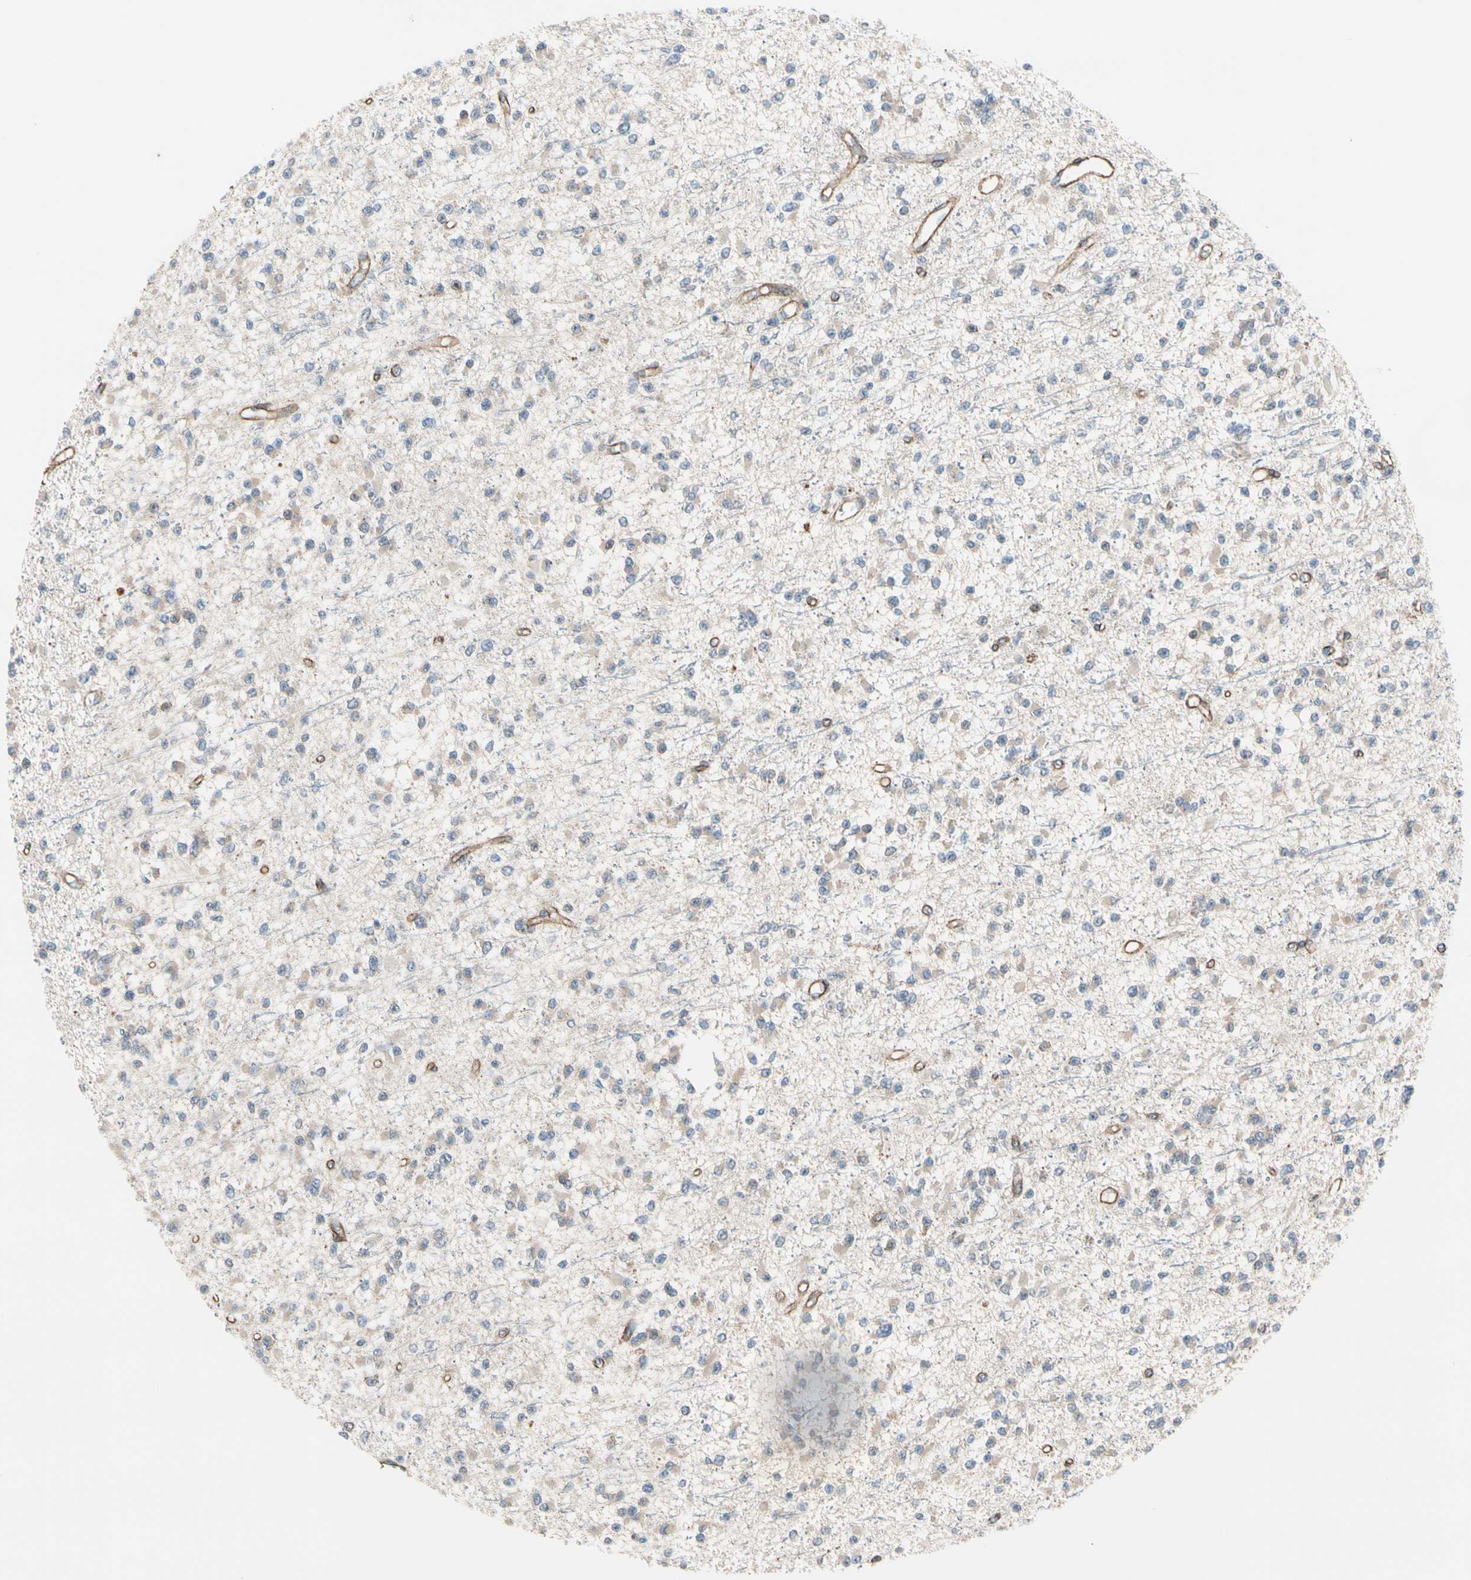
{"staining": {"intensity": "weak", "quantity": "25%-75%", "location": "cytoplasmic/membranous"}, "tissue": "glioma", "cell_type": "Tumor cells", "image_type": "cancer", "snomed": [{"axis": "morphology", "description": "Glioma, malignant, Low grade"}, {"axis": "topography", "description": "Brain"}], "caption": "High-magnification brightfield microscopy of malignant low-grade glioma stained with DAB (3,3'-diaminobenzidine) (brown) and counterstained with hematoxylin (blue). tumor cells exhibit weak cytoplasmic/membranous staining is present in about25%-75% of cells.", "gene": "LIMK2", "patient": {"sex": "female", "age": 22}}